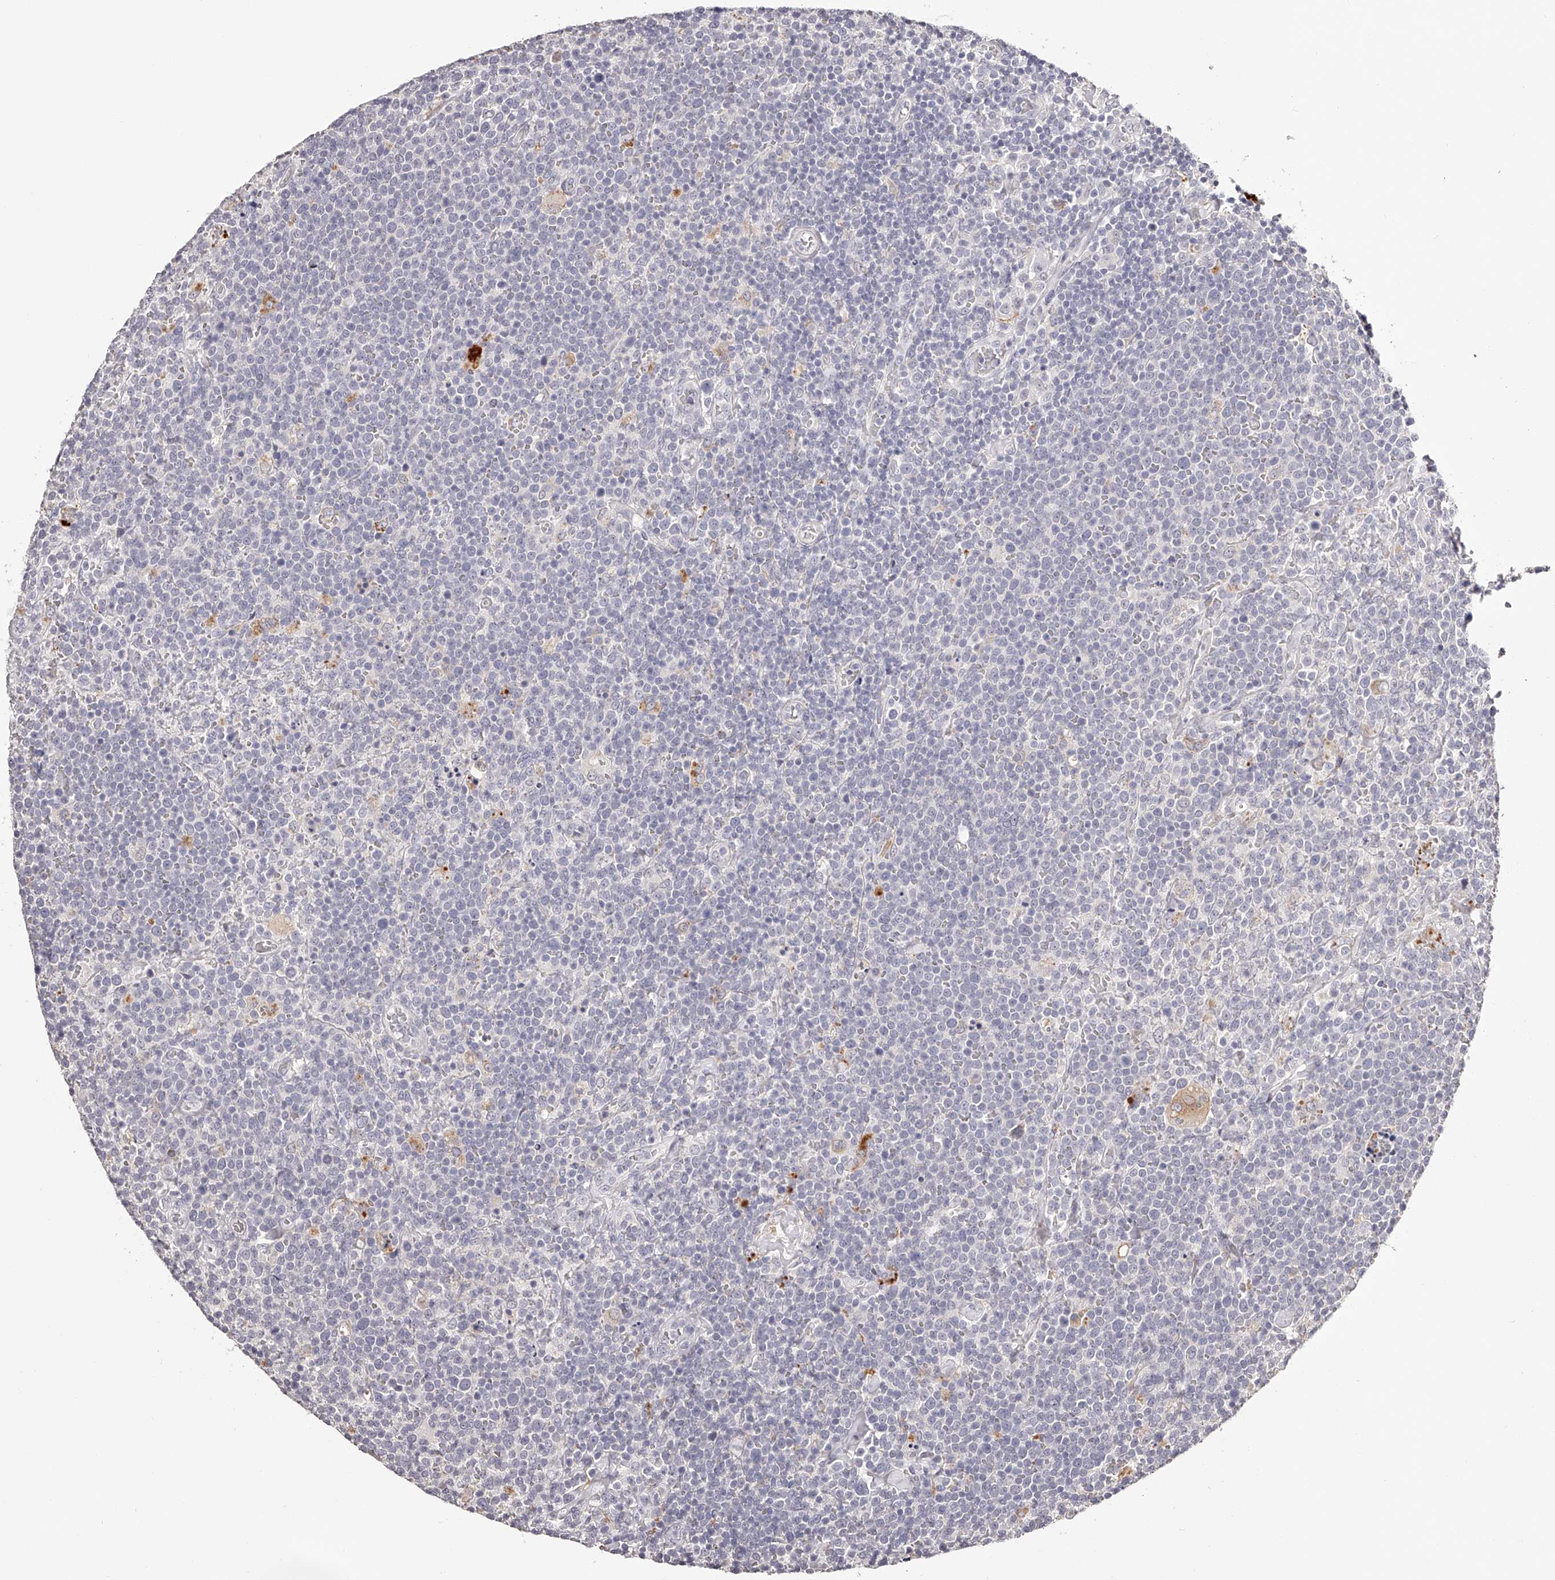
{"staining": {"intensity": "negative", "quantity": "none", "location": "none"}, "tissue": "lymphoma", "cell_type": "Tumor cells", "image_type": "cancer", "snomed": [{"axis": "morphology", "description": "Malignant lymphoma, non-Hodgkin's type, High grade"}, {"axis": "topography", "description": "Lymph node"}], "caption": "High magnification brightfield microscopy of lymphoma stained with DAB (brown) and counterstained with hematoxylin (blue): tumor cells show no significant staining. Nuclei are stained in blue.", "gene": "SLC35D3", "patient": {"sex": "male", "age": 61}}